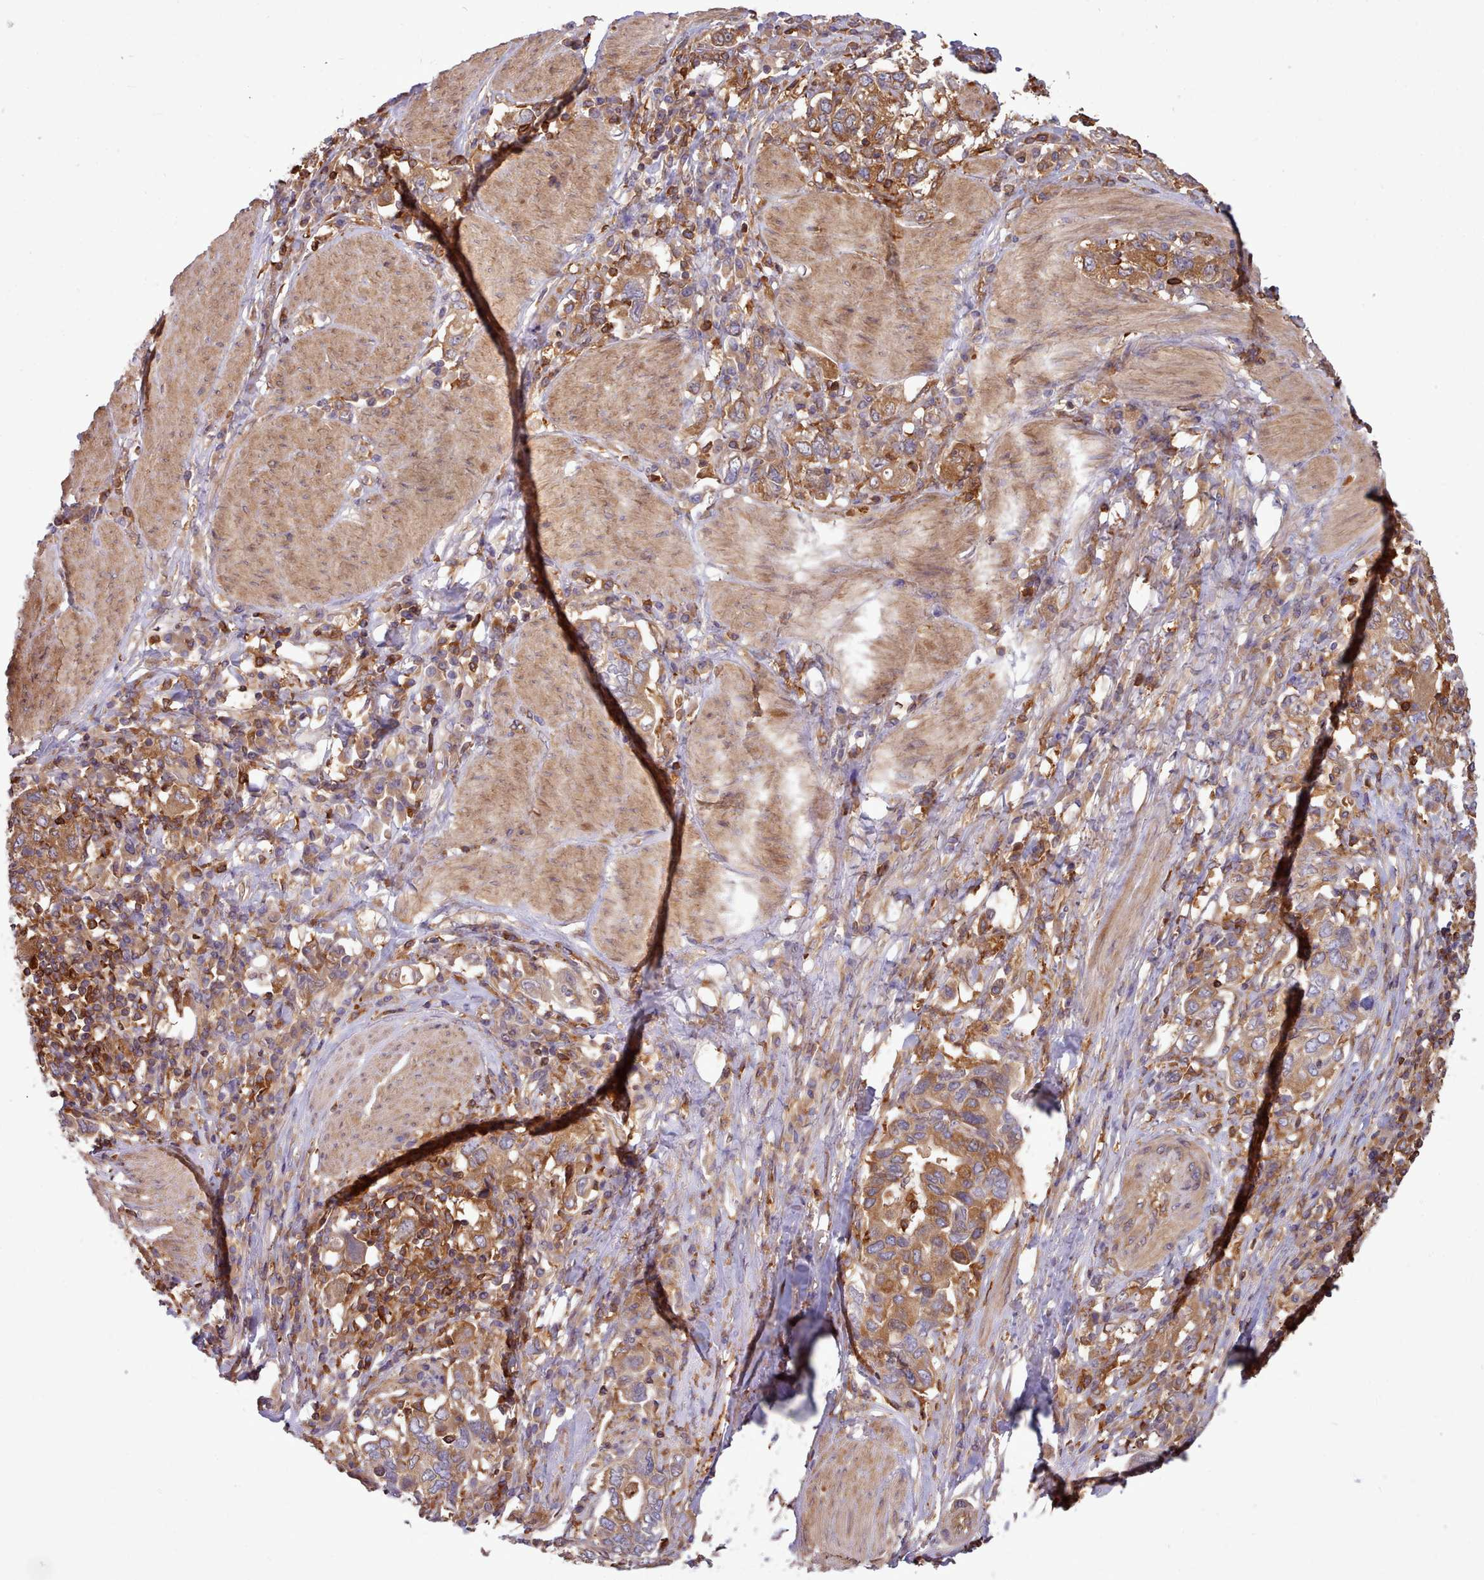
{"staining": {"intensity": "moderate", "quantity": ">75%", "location": "cytoplasmic/membranous"}, "tissue": "stomach cancer", "cell_type": "Tumor cells", "image_type": "cancer", "snomed": [{"axis": "morphology", "description": "Adenocarcinoma, NOS"}, {"axis": "topography", "description": "Stomach, upper"}, {"axis": "topography", "description": "Stomach"}], "caption": "Protein analysis of stomach cancer tissue displays moderate cytoplasmic/membranous expression in approximately >75% of tumor cells.", "gene": "SLC4A9", "patient": {"sex": "male", "age": 62}}